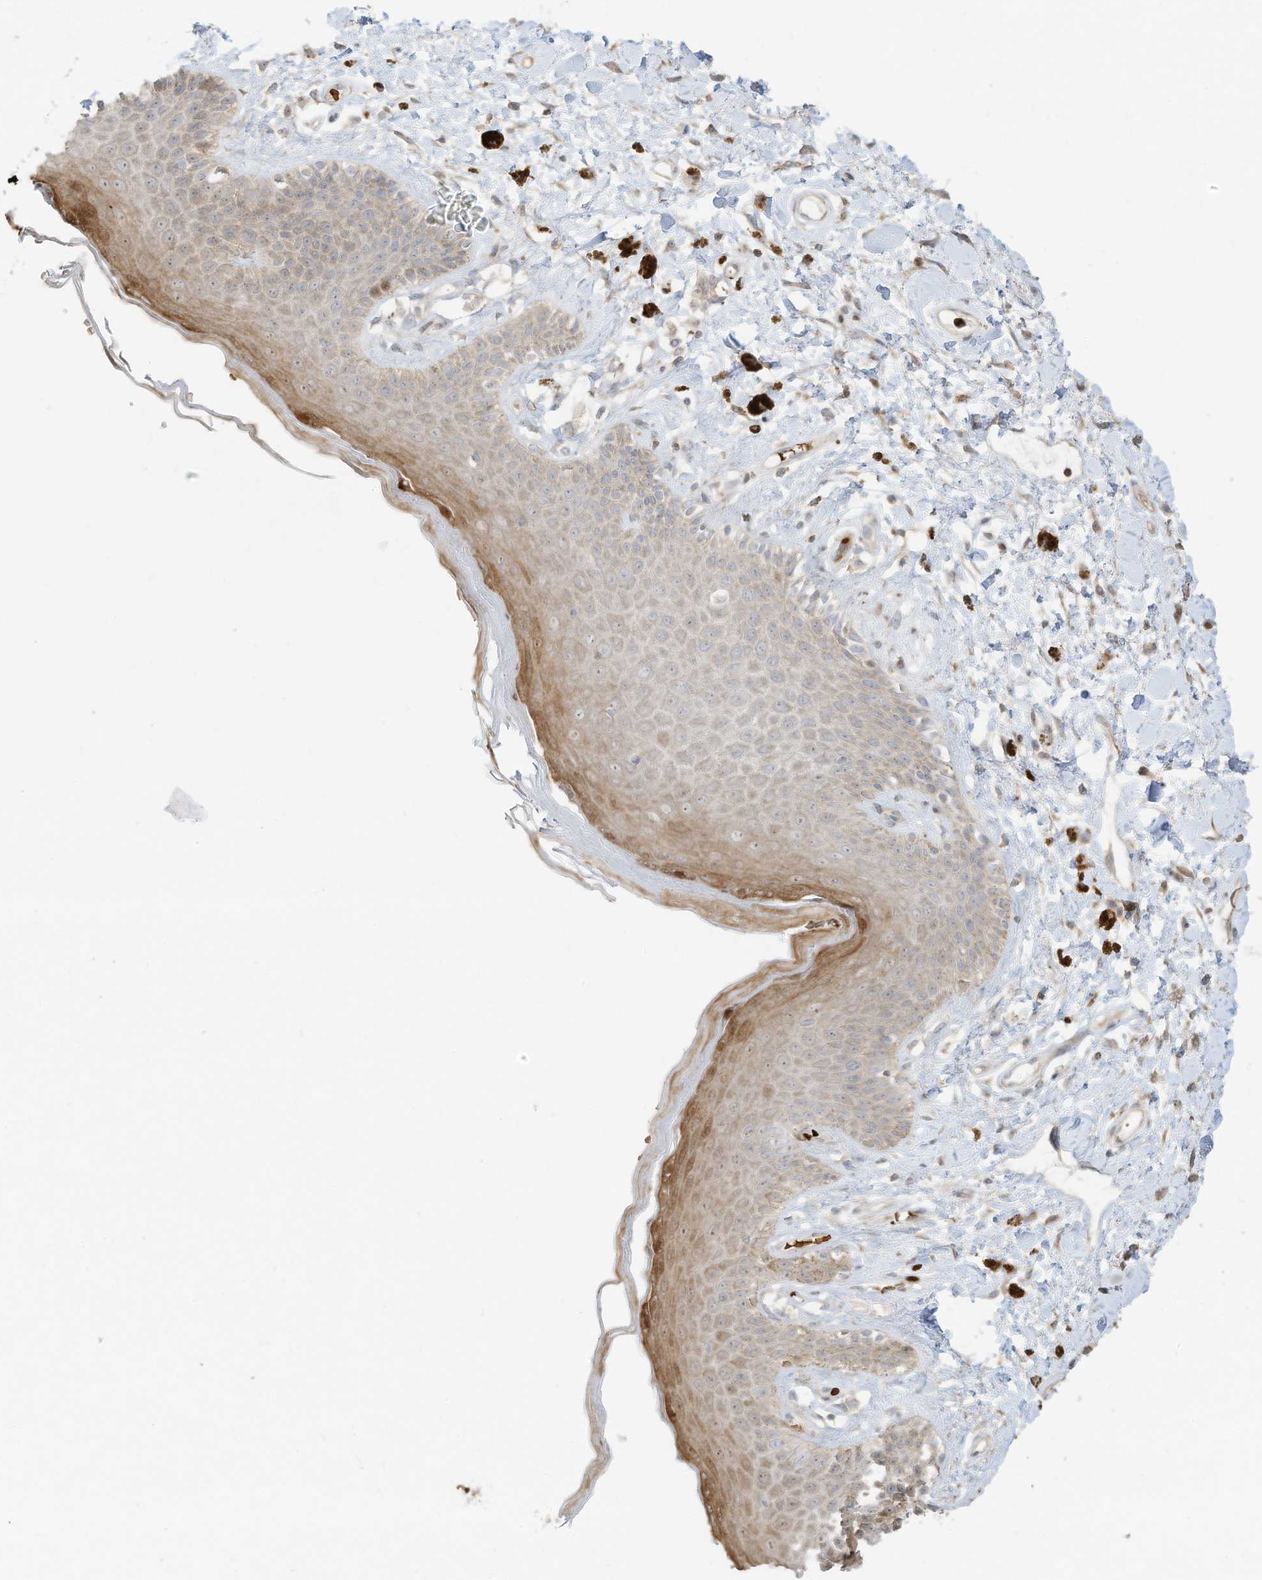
{"staining": {"intensity": "moderate", "quantity": ">75%", "location": "cytoplasmic/membranous"}, "tissue": "skin", "cell_type": "Epidermal cells", "image_type": "normal", "snomed": [{"axis": "morphology", "description": "Normal tissue, NOS"}, {"axis": "topography", "description": "Anal"}], "caption": "This histopathology image demonstrates IHC staining of unremarkable skin, with medium moderate cytoplasmic/membranous staining in approximately >75% of epidermal cells.", "gene": "OFD1", "patient": {"sex": "female", "age": 78}}